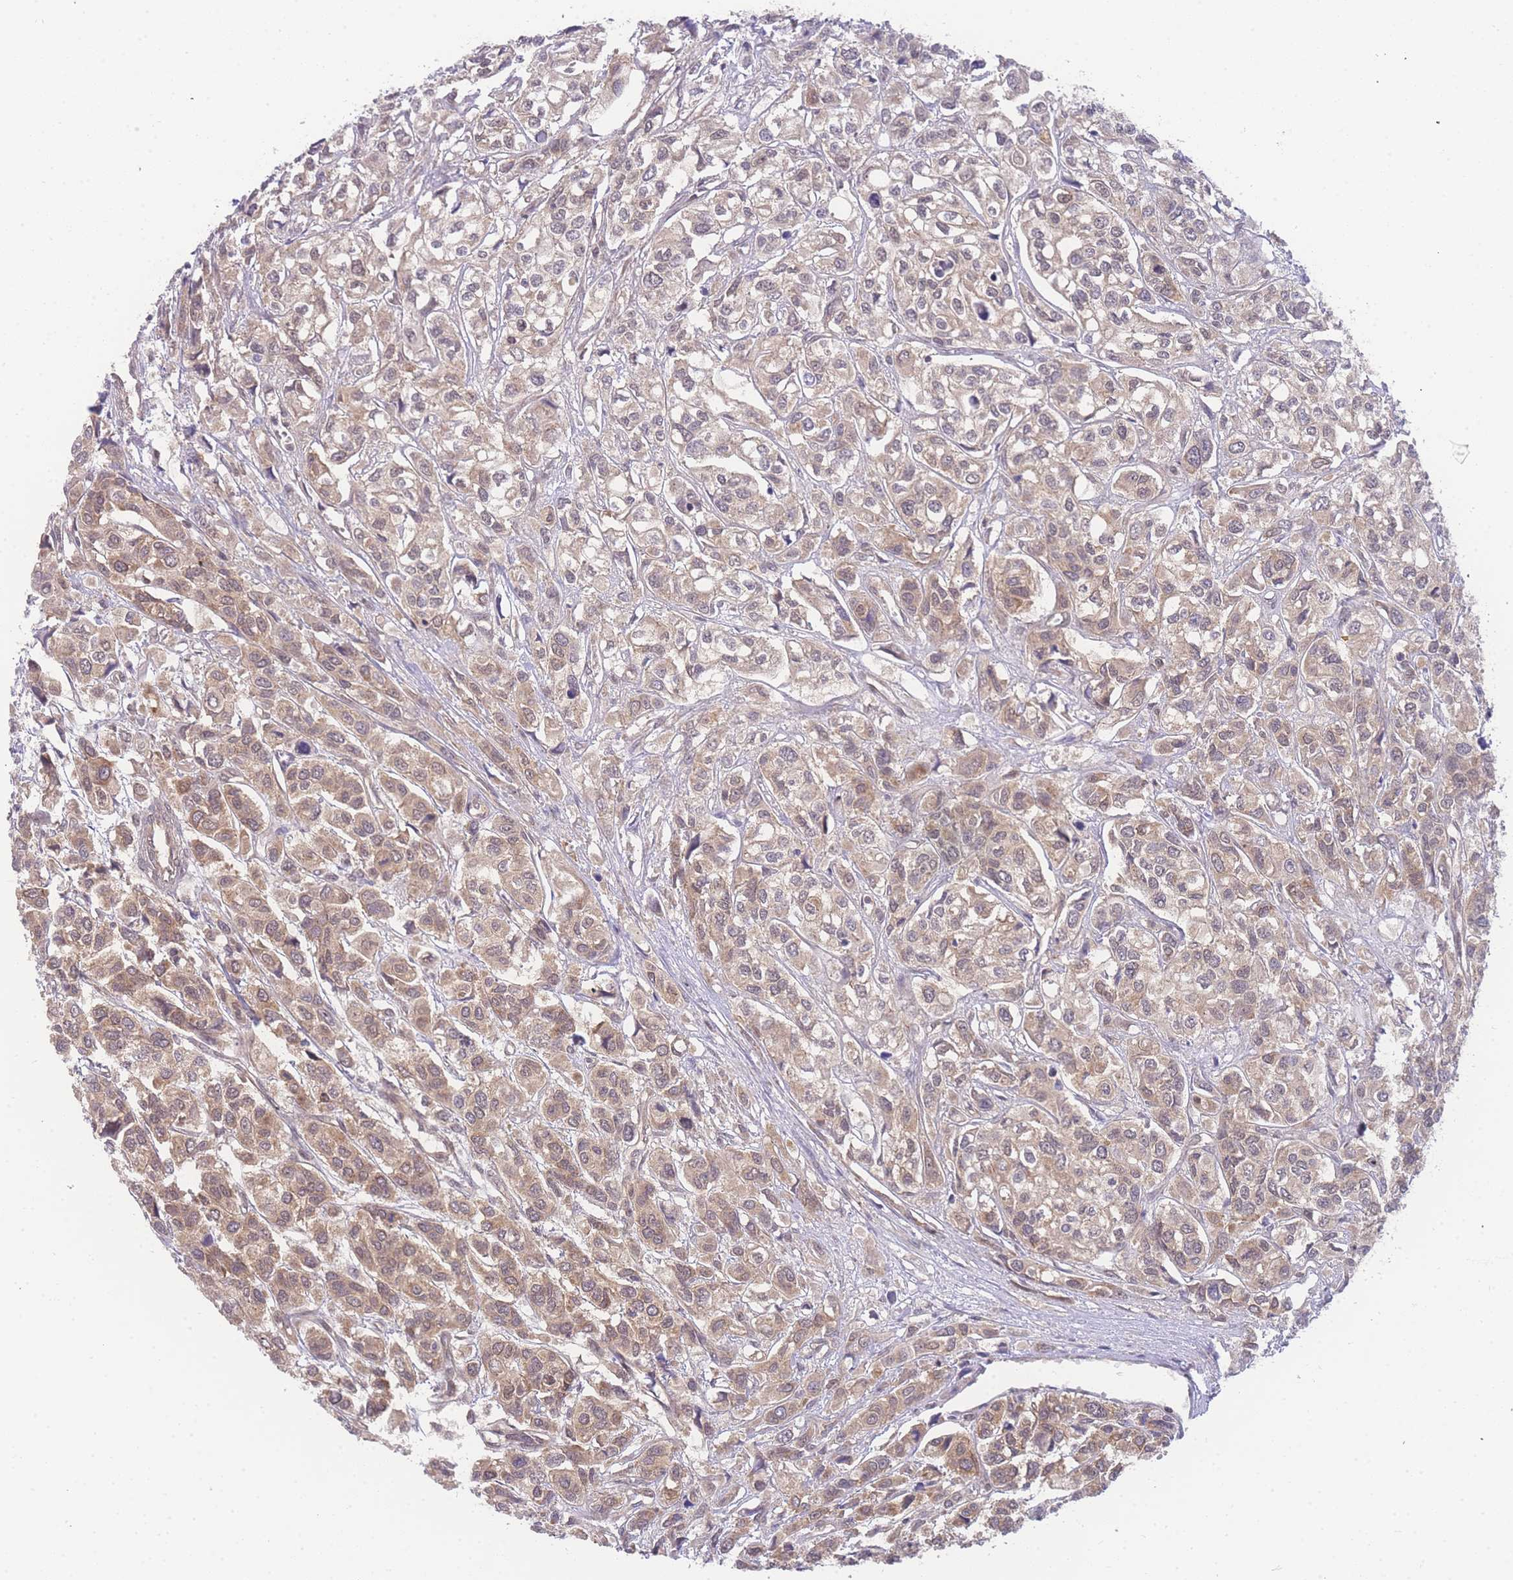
{"staining": {"intensity": "weak", "quantity": "25%-75%", "location": "cytoplasmic/membranous"}, "tissue": "urothelial cancer", "cell_type": "Tumor cells", "image_type": "cancer", "snomed": [{"axis": "morphology", "description": "Urothelial carcinoma, High grade"}, {"axis": "topography", "description": "Urinary bladder"}], "caption": "A histopathology image showing weak cytoplasmic/membranous staining in about 25%-75% of tumor cells in high-grade urothelial carcinoma, as visualized by brown immunohistochemical staining.", "gene": "KIAA1191", "patient": {"sex": "male", "age": 67}}